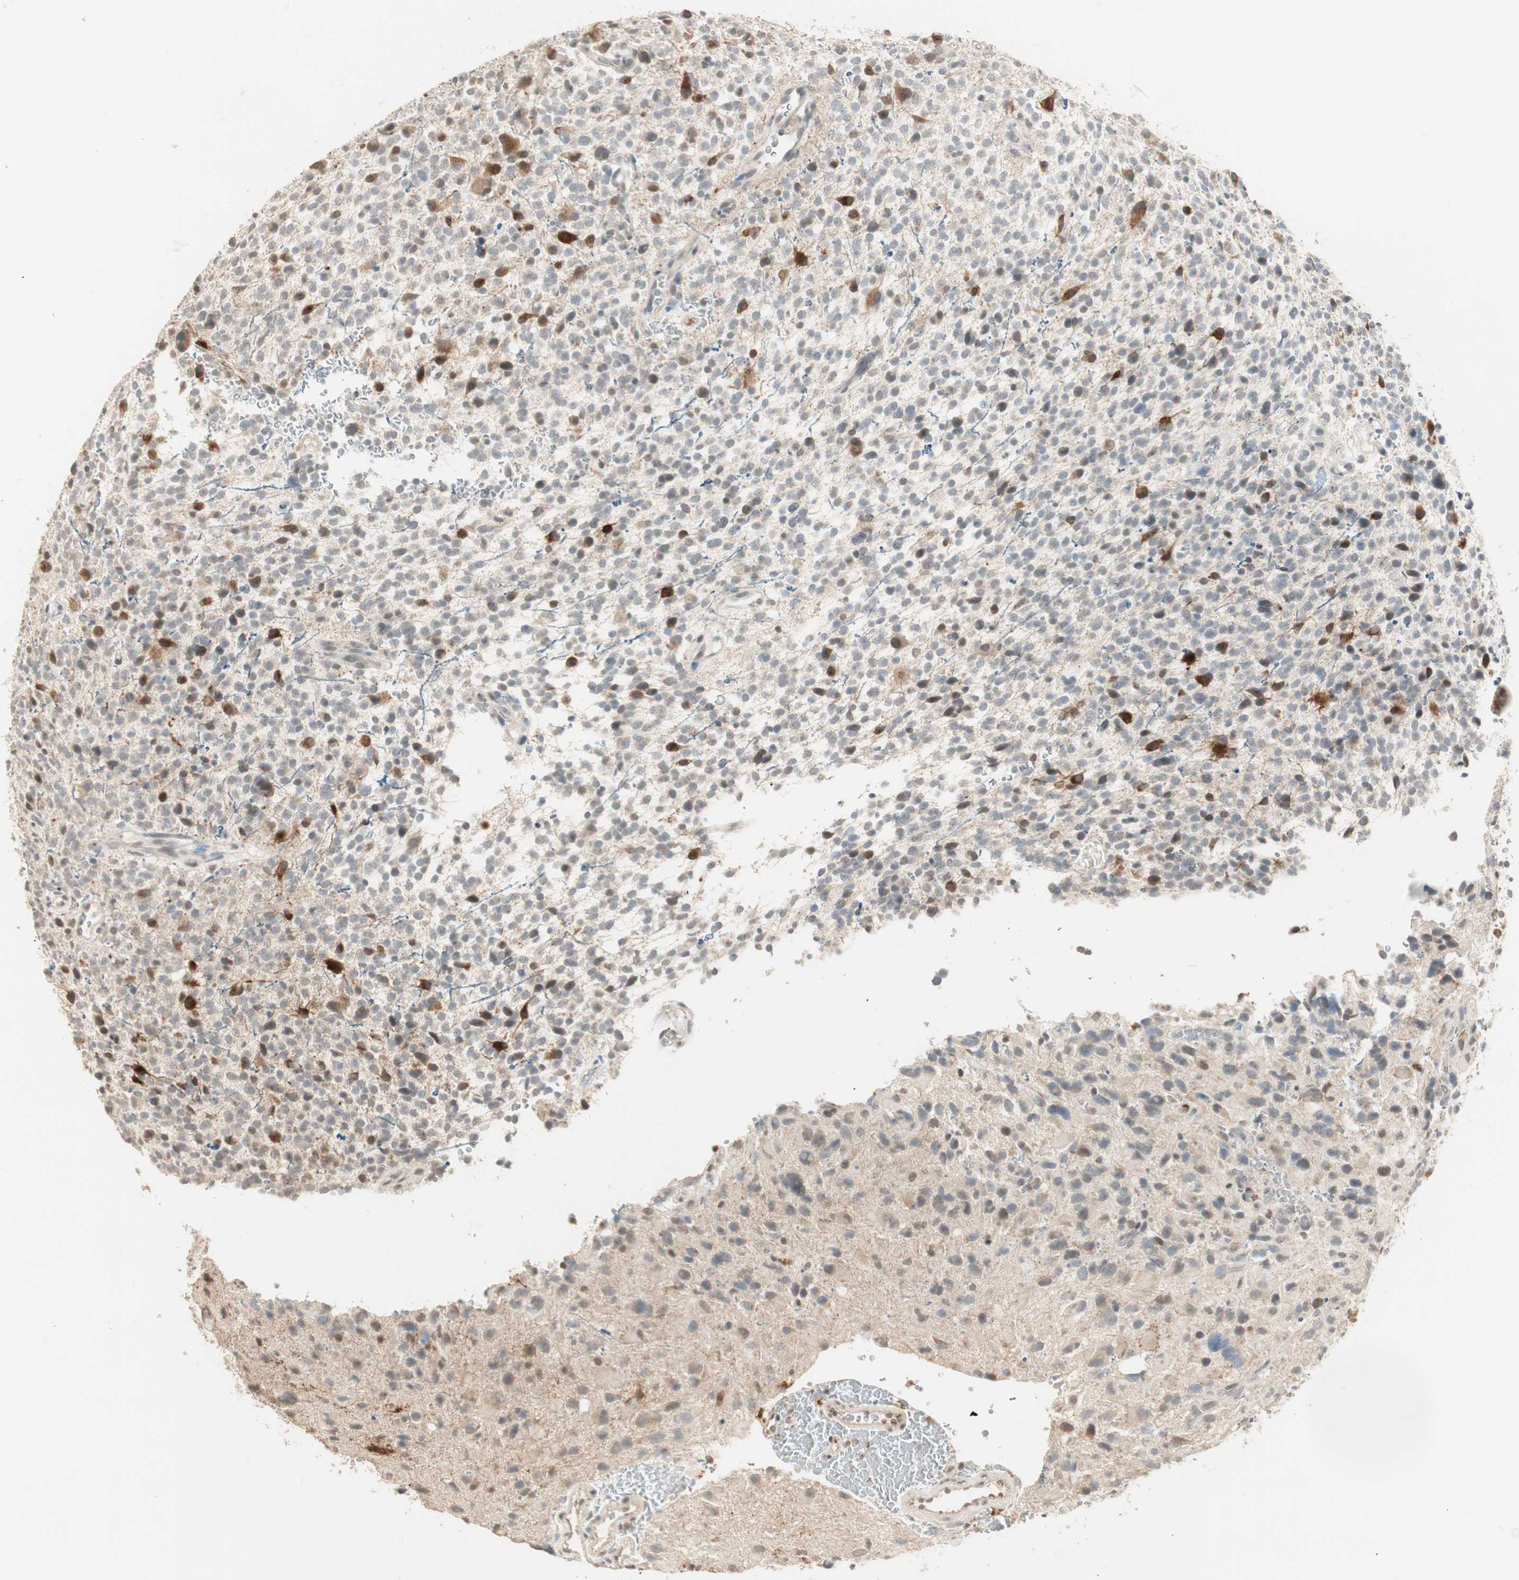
{"staining": {"intensity": "strong", "quantity": "<25%", "location": "cytoplasmic/membranous"}, "tissue": "glioma", "cell_type": "Tumor cells", "image_type": "cancer", "snomed": [{"axis": "morphology", "description": "Glioma, malignant, High grade"}, {"axis": "topography", "description": "Brain"}], "caption": "Tumor cells exhibit medium levels of strong cytoplasmic/membranous expression in approximately <25% of cells in human malignant glioma (high-grade).", "gene": "TASOR", "patient": {"sex": "male", "age": 48}}